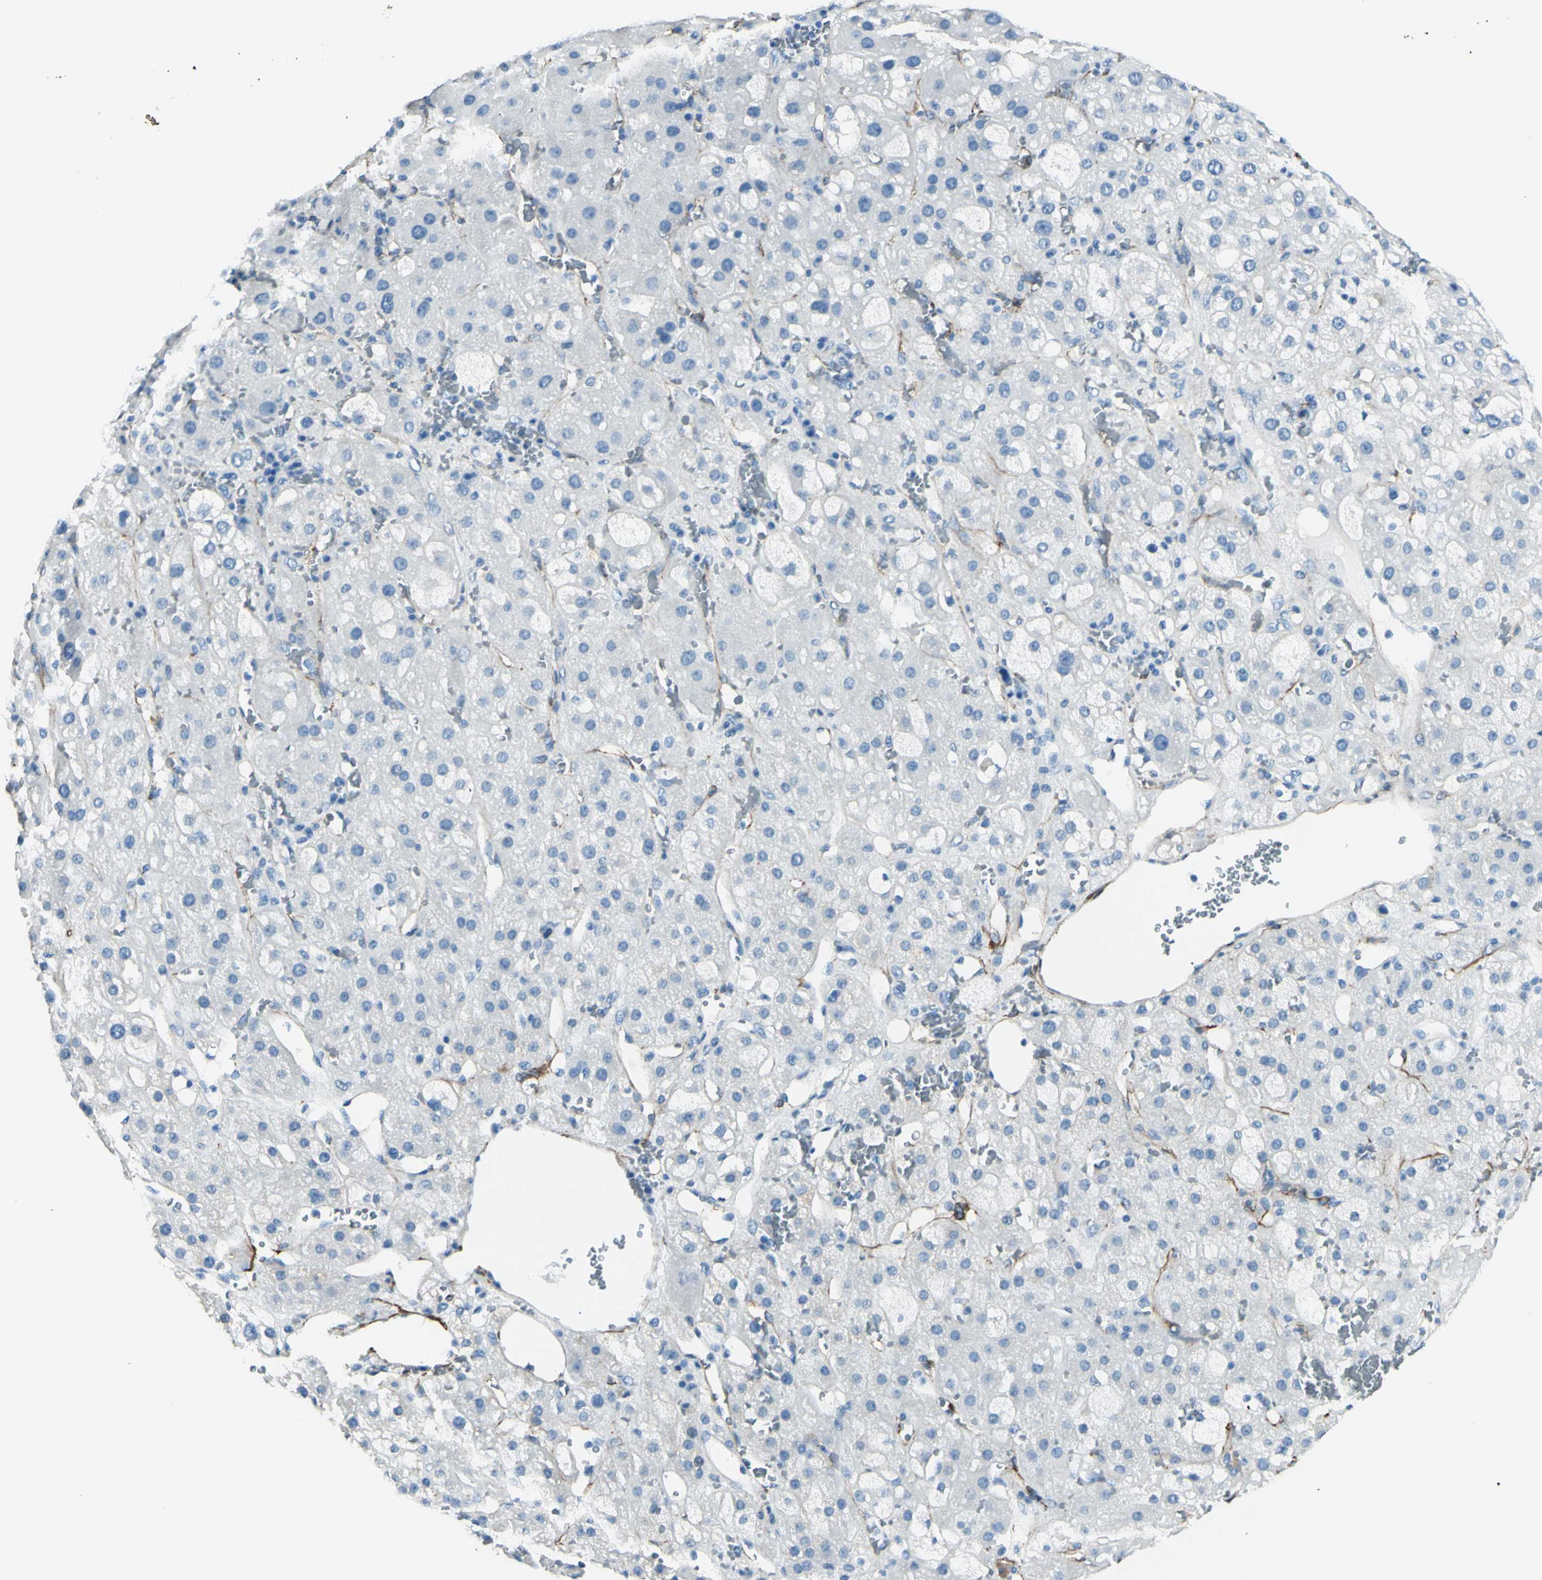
{"staining": {"intensity": "negative", "quantity": "none", "location": "none"}, "tissue": "adrenal gland", "cell_type": "Glandular cells", "image_type": "normal", "snomed": [{"axis": "morphology", "description": "Normal tissue, NOS"}, {"axis": "topography", "description": "Adrenal gland"}], "caption": "High power microscopy photomicrograph of an immunohistochemistry image of unremarkable adrenal gland, revealing no significant positivity in glandular cells. Nuclei are stained in blue.", "gene": "PTH2R", "patient": {"sex": "female", "age": 47}}